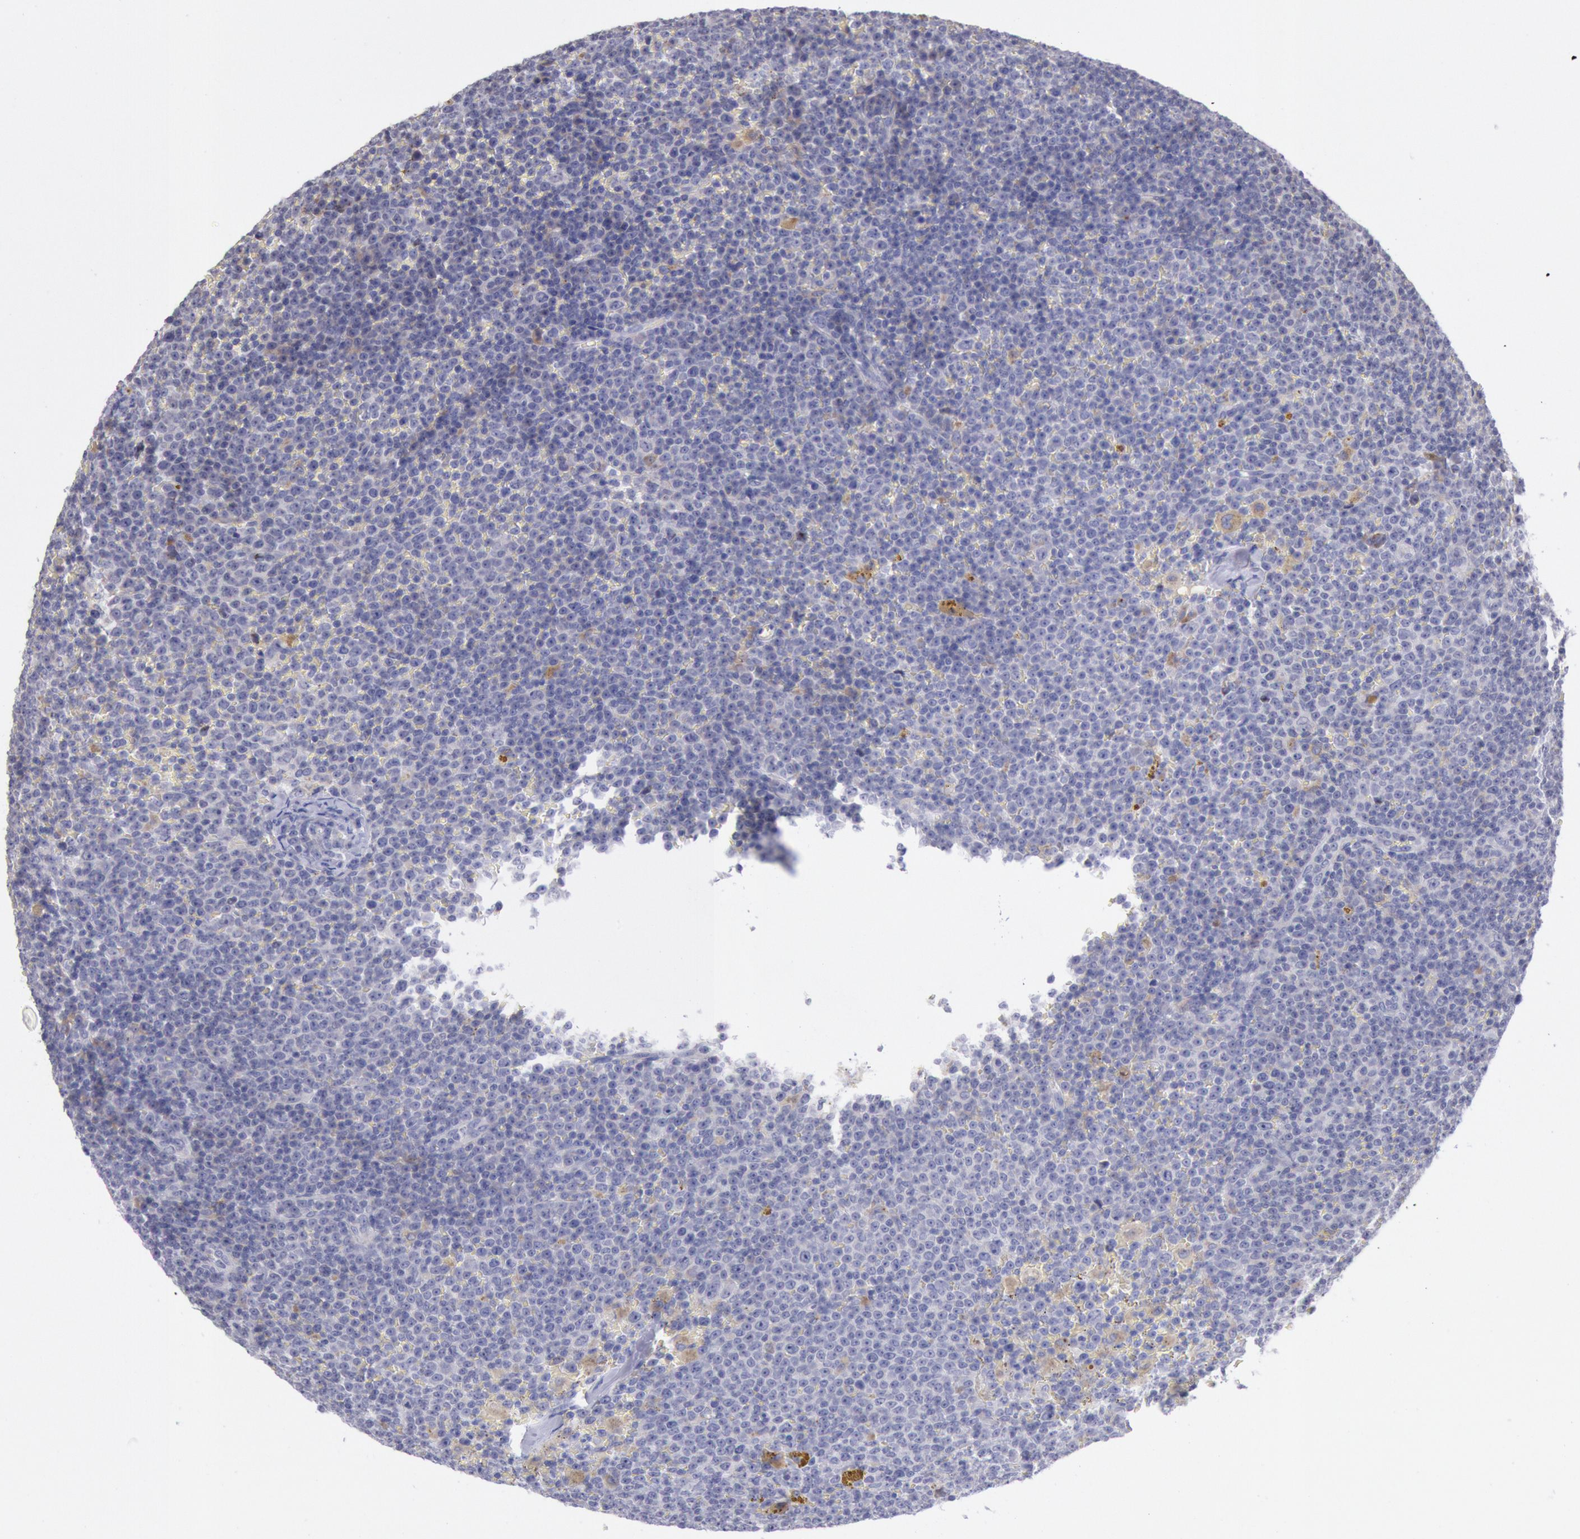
{"staining": {"intensity": "negative", "quantity": "none", "location": "none"}, "tissue": "lymphoma", "cell_type": "Tumor cells", "image_type": "cancer", "snomed": [{"axis": "morphology", "description": "Malignant lymphoma, non-Hodgkin's type, Low grade"}, {"axis": "topography", "description": "Lymph node"}], "caption": "The micrograph exhibits no significant staining in tumor cells of malignant lymphoma, non-Hodgkin's type (low-grade).", "gene": "GAL3ST1", "patient": {"sex": "male", "age": 50}}